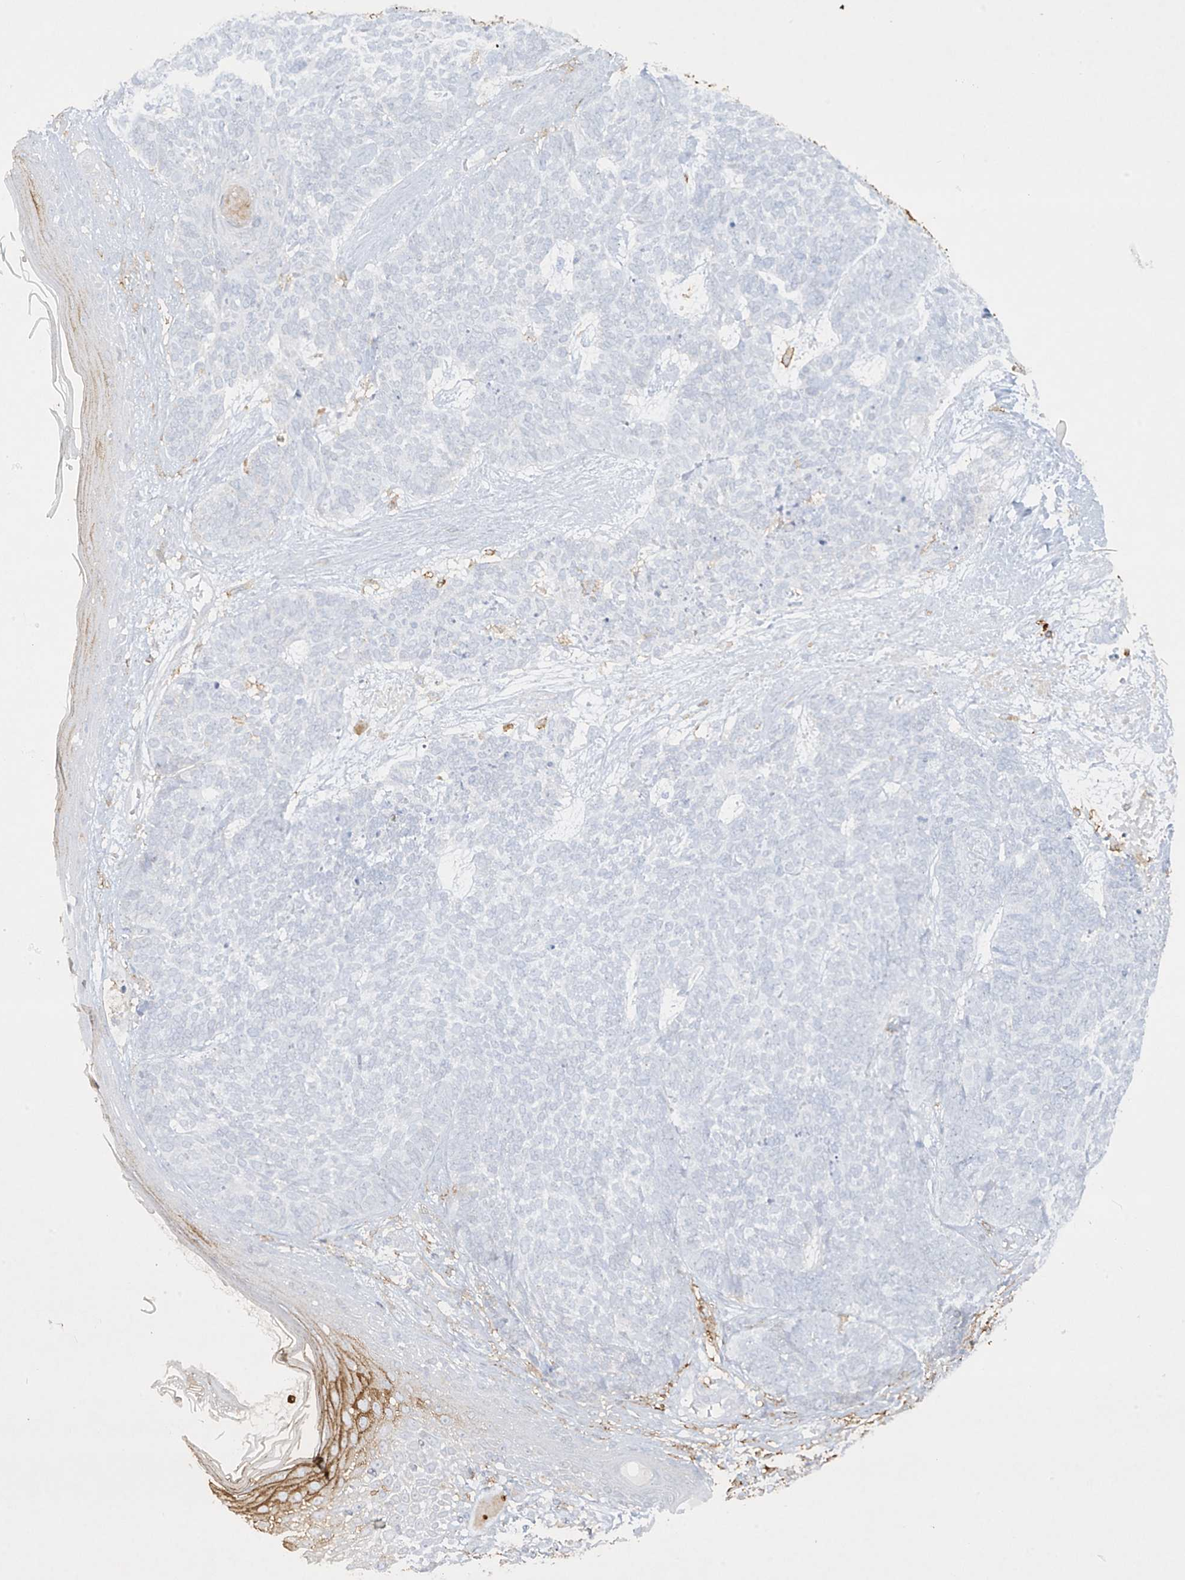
{"staining": {"intensity": "negative", "quantity": "none", "location": "none"}, "tissue": "skin cancer", "cell_type": "Tumor cells", "image_type": "cancer", "snomed": [{"axis": "morphology", "description": "Basal cell carcinoma"}, {"axis": "topography", "description": "Skin"}], "caption": "High power microscopy photomicrograph of an IHC micrograph of skin cancer, revealing no significant expression in tumor cells.", "gene": "FCGR3A", "patient": {"sex": "female", "age": 84}}